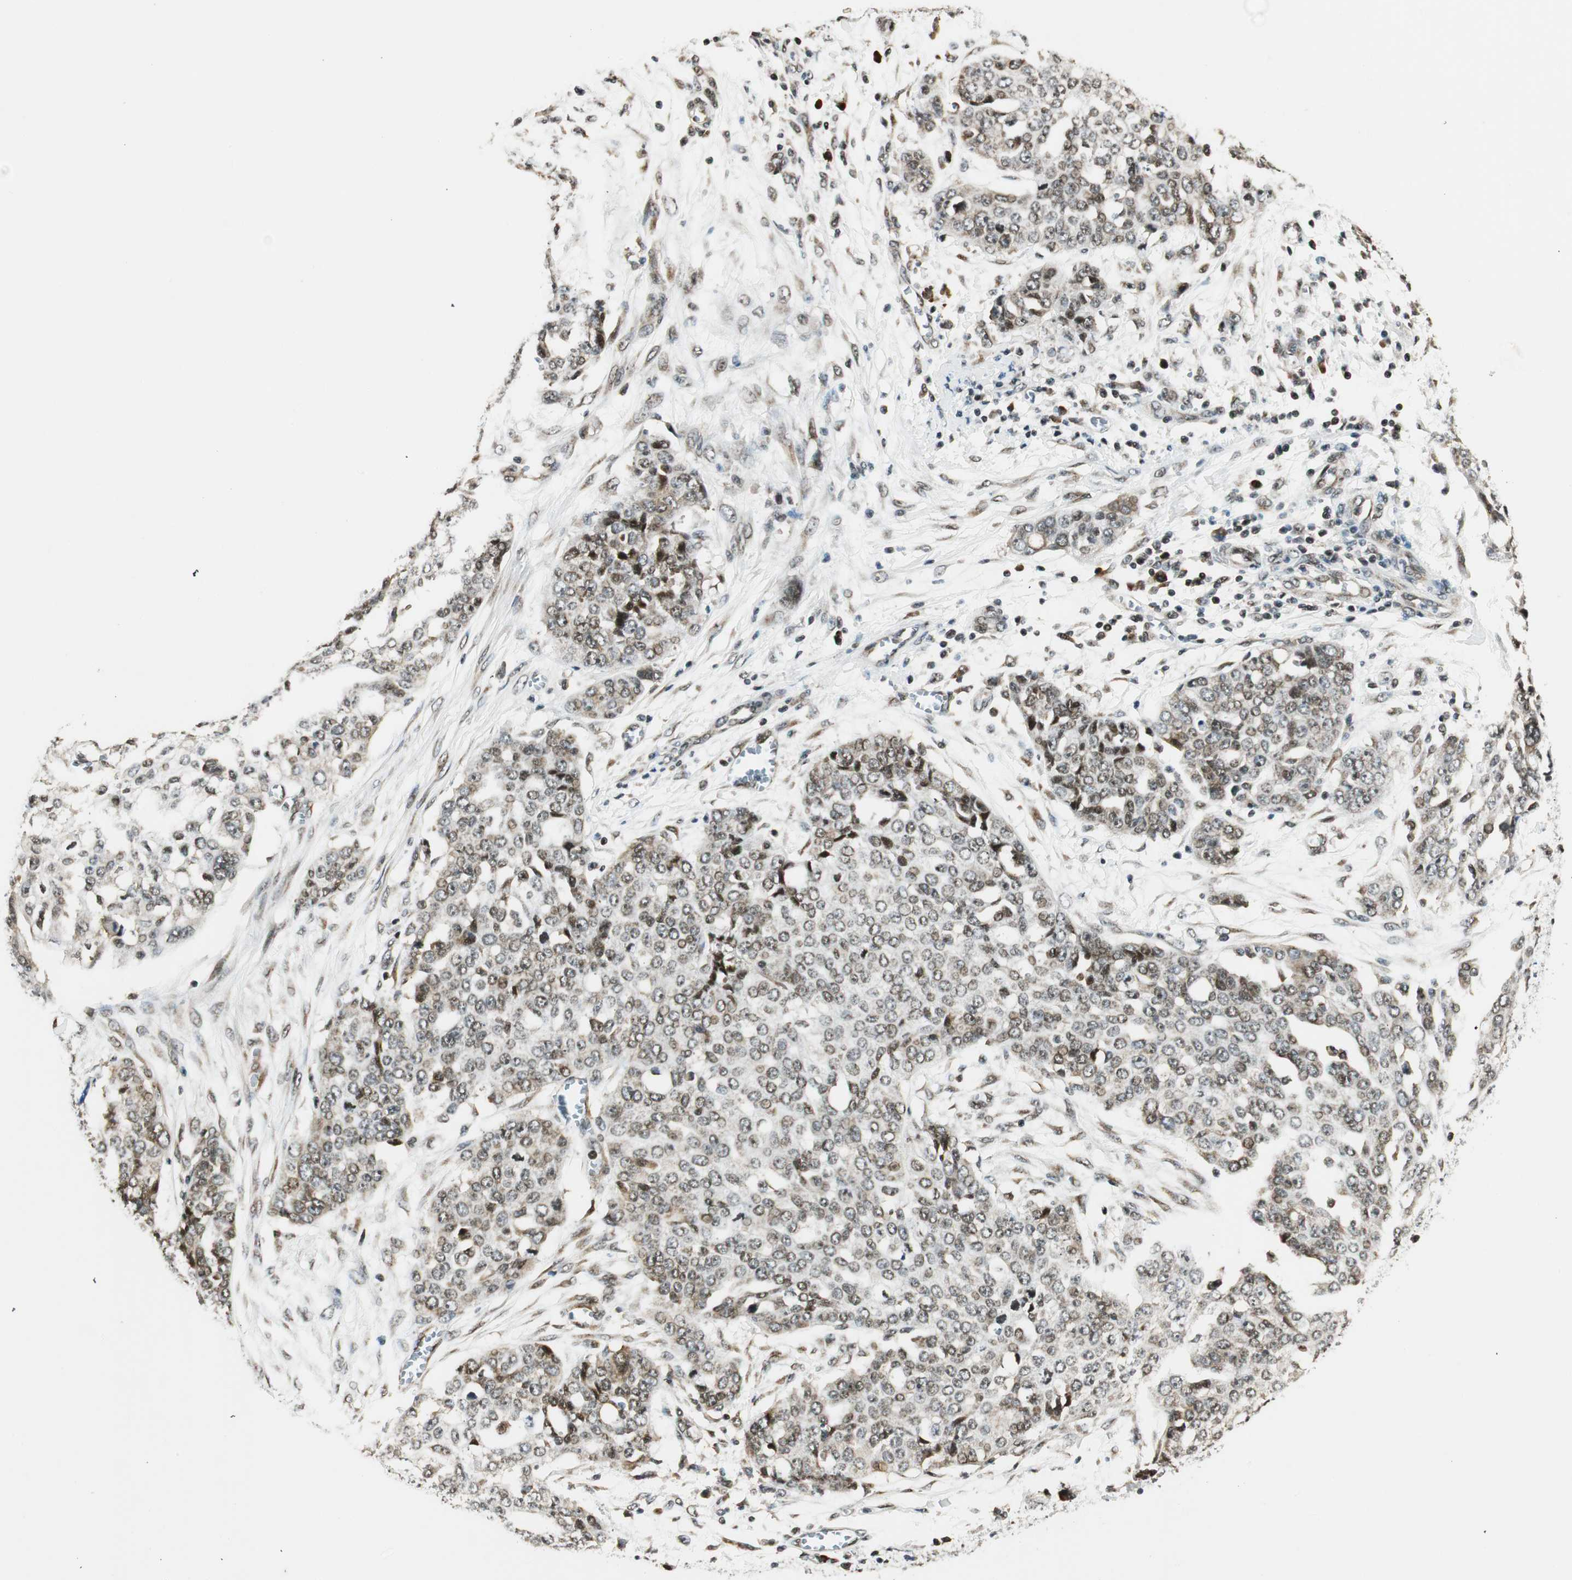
{"staining": {"intensity": "weak", "quantity": ">75%", "location": "nuclear"}, "tissue": "ovarian cancer", "cell_type": "Tumor cells", "image_type": "cancer", "snomed": [{"axis": "morphology", "description": "Cystadenocarcinoma, serous, NOS"}, {"axis": "topography", "description": "Soft tissue"}, {"axis": "topography", "description": "Ovary"}], "caption": "A brown stain labels weak nuclear positivity of a protein in serous cystadenocarcinoma (ovarian) tumor cells.", "gene": "RING1", "patient": {"sex": "female", "age": 57}}